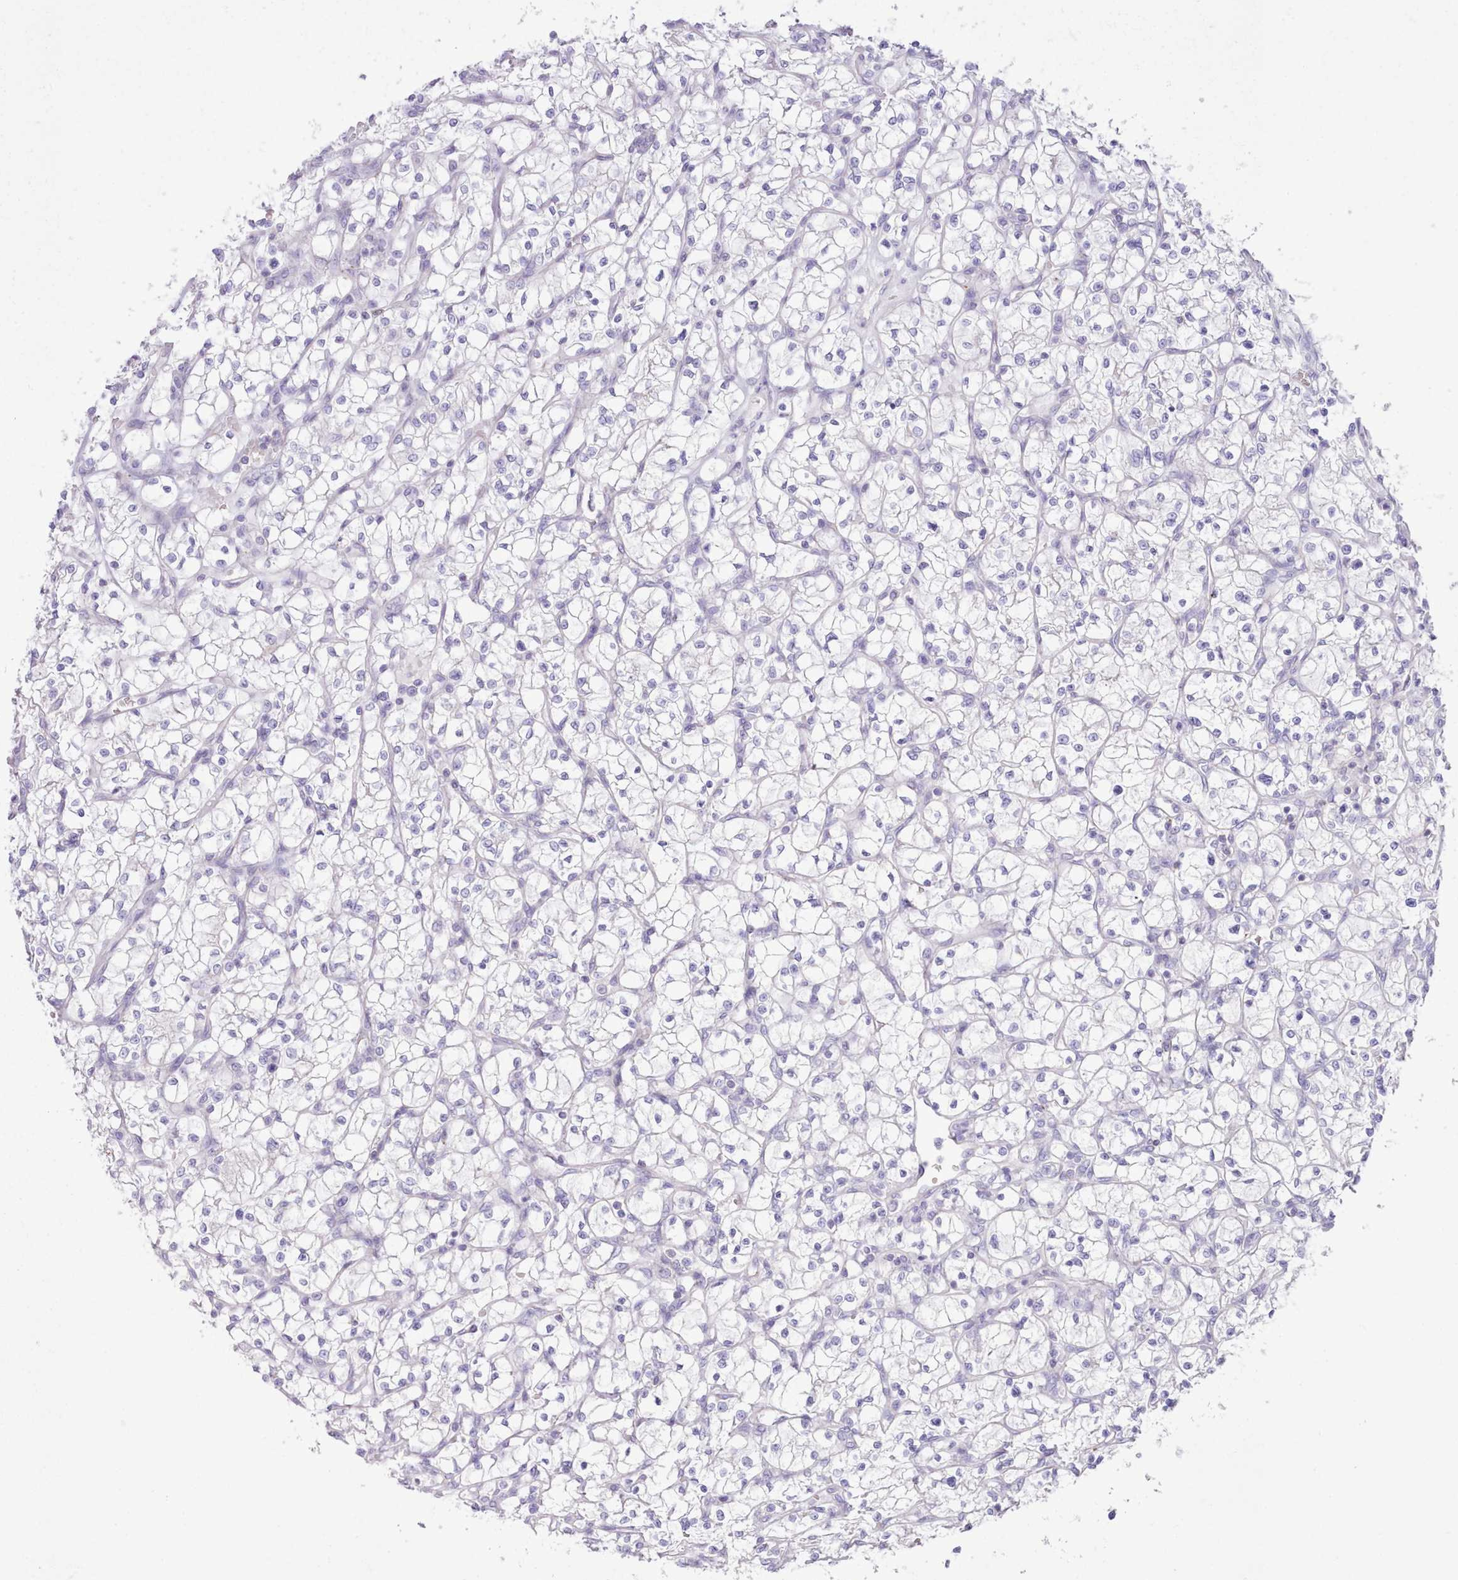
{"staining": {"intensity": "negative", "quantity": "none", "location": "none"}, "tissue": "renal cancer", "cell_type": "Tumor cells", "image_type": "cancer", "snomed": [{"axis": "morphology", "description": "Adenocarcinoma, NOS"}, {"axis": "topography", "description": "Kidney"}], "caption": "Immunohistochemistry (IHC) photomicrograph of adenocarcinoma (renal) stained for a protein (brown), which shows no expression in tumor cells.", "gene": "MDFI", "patient": {"sex": "female", "age": 64}}